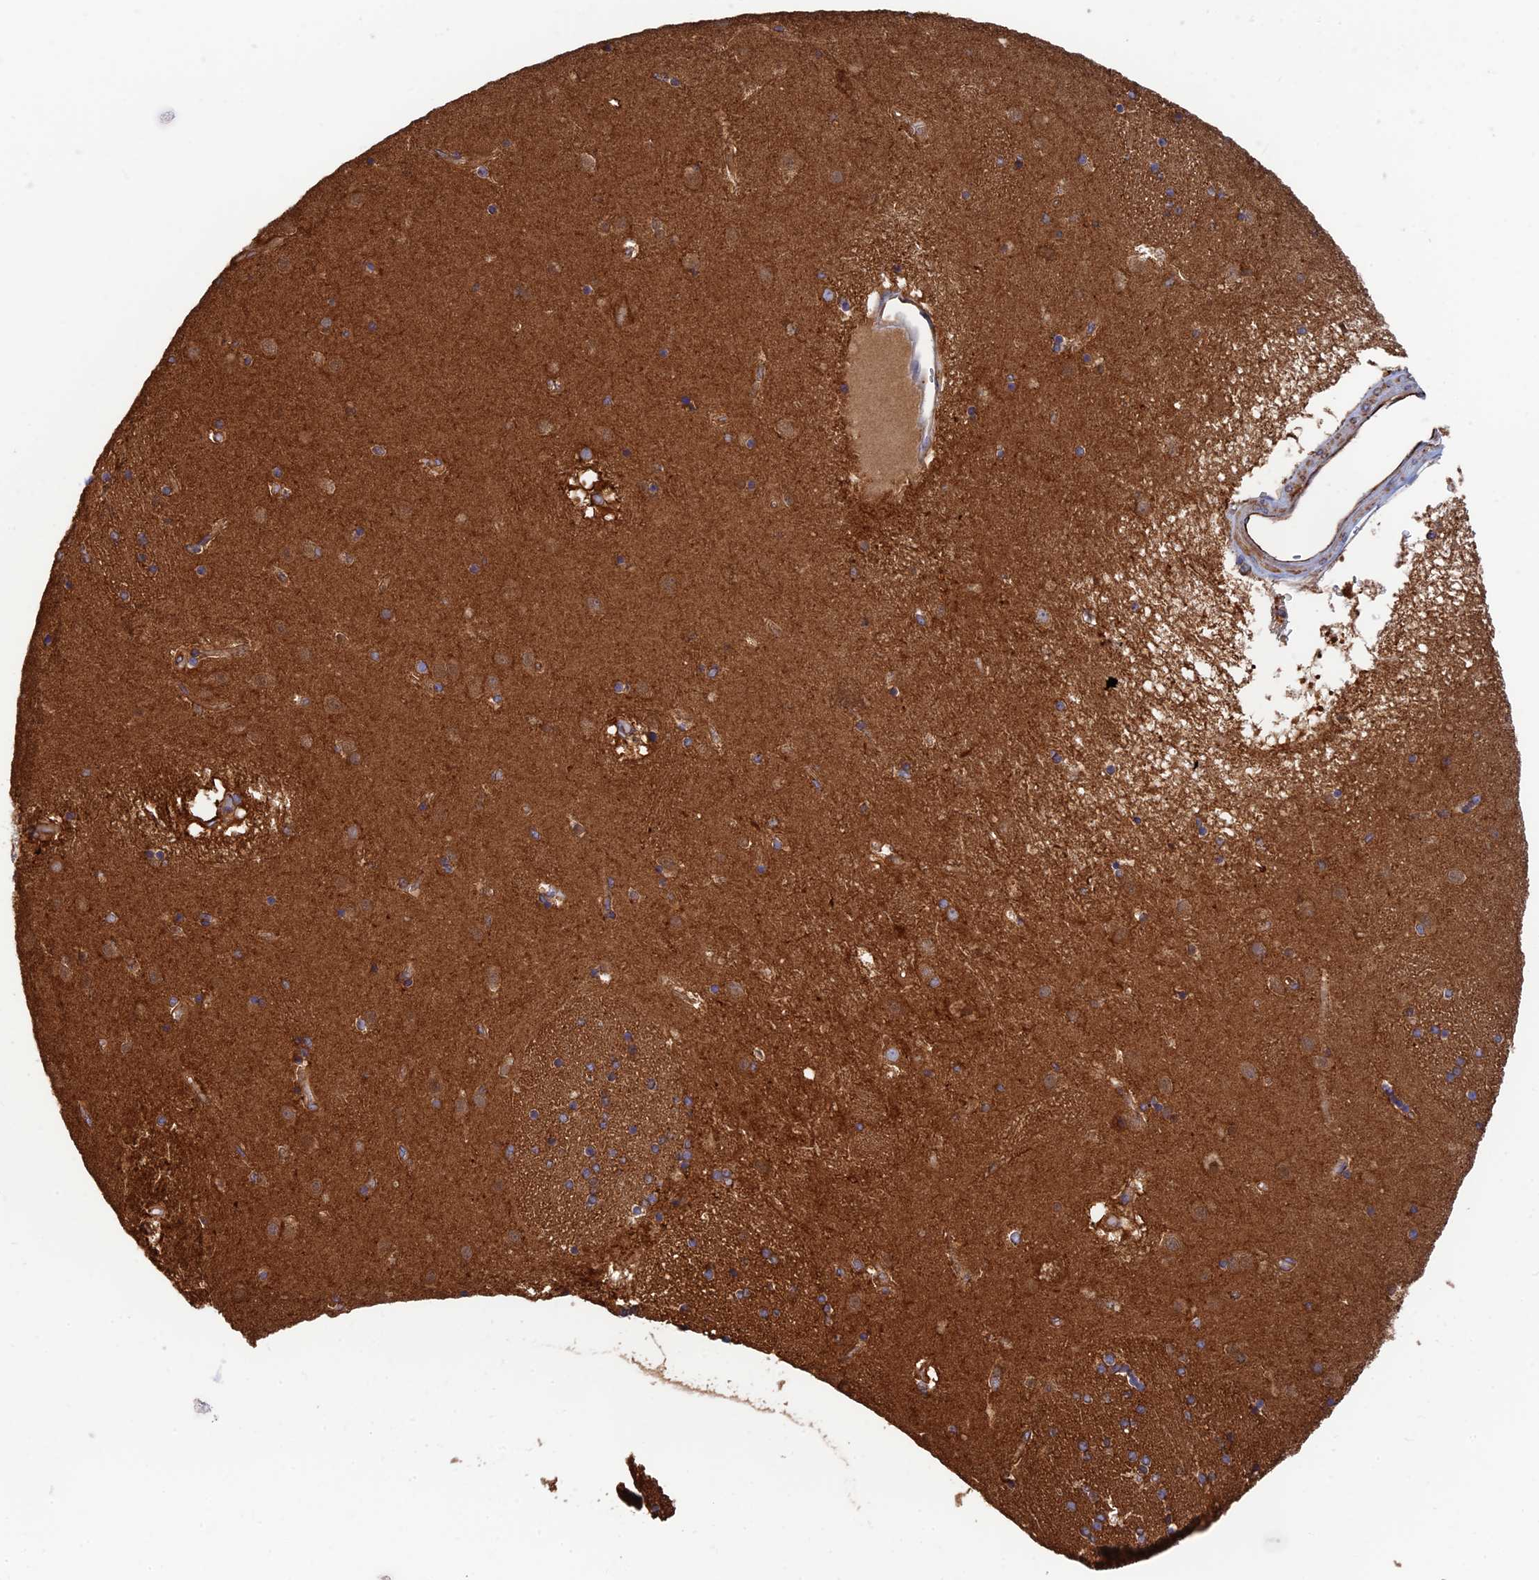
{"staining": {"intensity": "weak", "quantity": "<25%", "location": "cytoplasmic/membranous"}, "tissue": "caudate", "cell_type": "Glial cells", "image_type": "normal", "snomed": [{"axis": "morphology", "description": "Normal tissue, NOS"}, {"axis": "topography", "description": "Lateral ventricle wall"}], "caption": "Protein analysis of benign caudate demonstrates no significant staining in glial cells.", "gene": "DCTN2", "patient": {"sex": "male", "age": 70}}